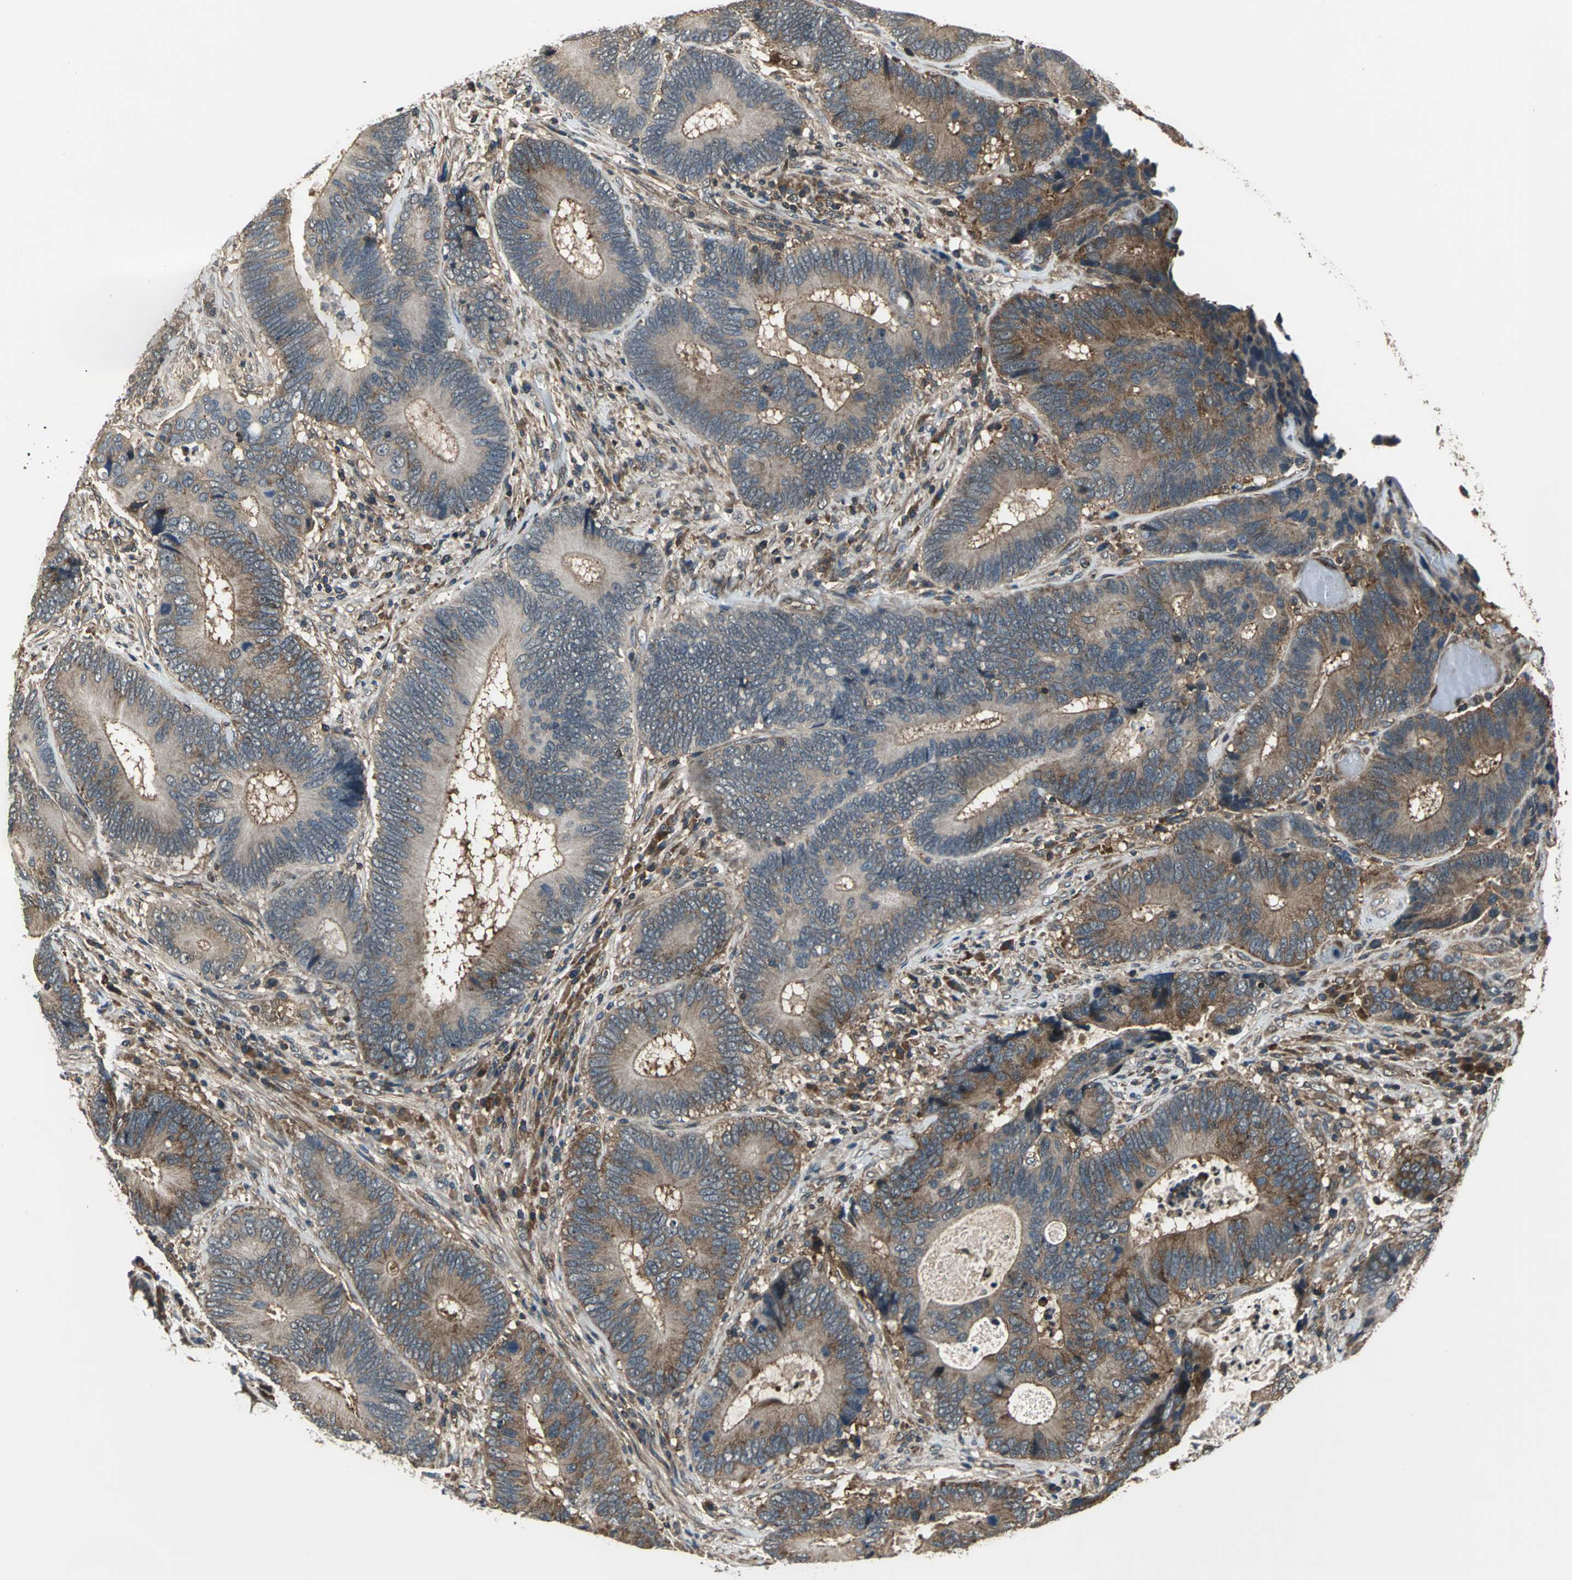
{"staining": {"intensity": "moderate", "quantity": ">75%", "location": "cytoplasmic/membranous"}, "tissue": "colorectal cancer", "cell_type": "Tumor cells", "image_type": "cancer", "snomed": [{"axis": "morphology", "description": "Adenocarcinoma, NOS"}, {"axis": "topography", "description": "Colon"}], "caption": "The histopathology image reveals immunohistochemical staining of colorectal cancer (adenocarcinoma). There is moderate cytoplasmic/membranous expression is appreciated in about >75% of tumor cells.", "gene": "EIF2B2", "patient": {"sex": "female", "age": 78}}